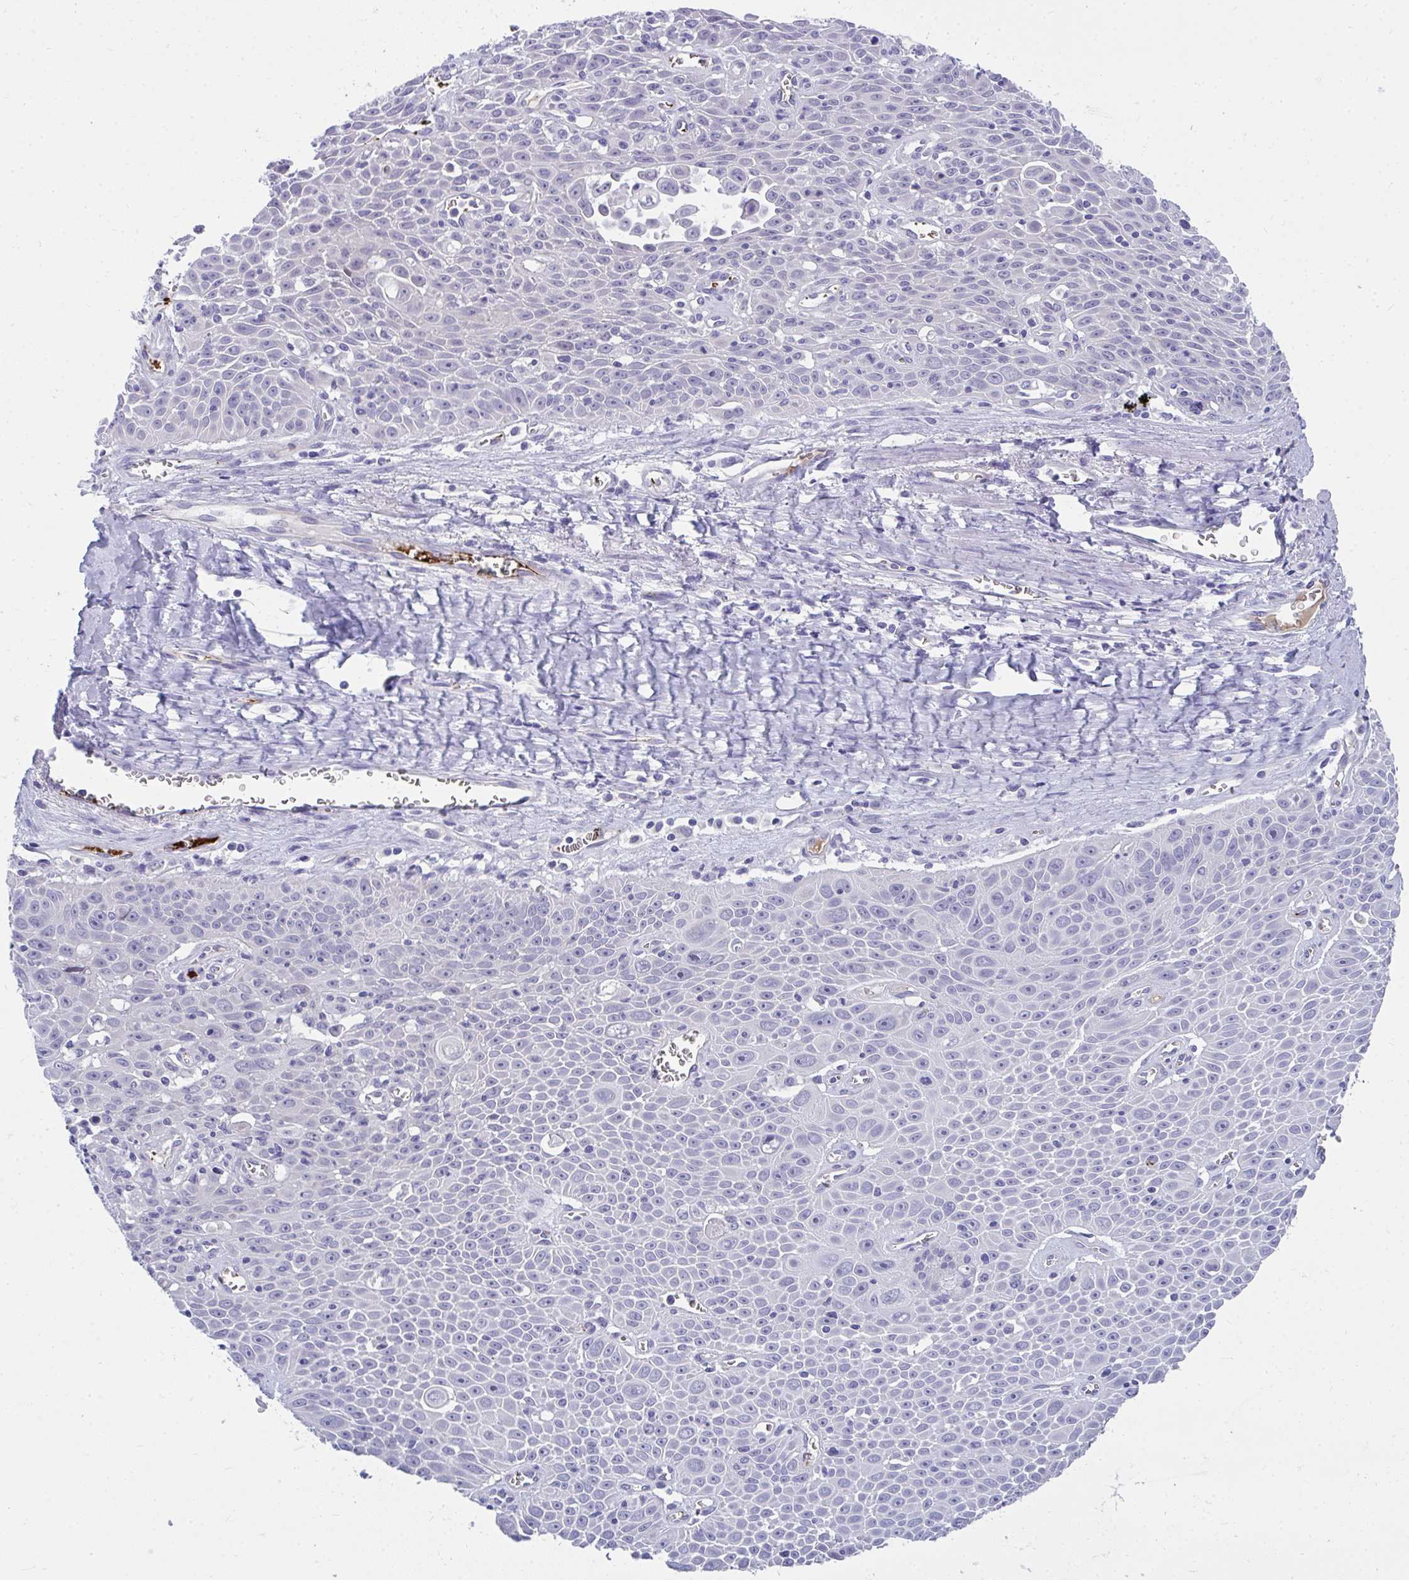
{"staining": {"intensity": "negative", "quantity": "none", "location": "none"}, "tissue": "lung cancer", "cell_type": "Tumor cells", "image_type": "cancer", "snomed": [{"axis": "morphology", "description": "Squamous cell carcinoma, NOS"}, {"axis": "morphology", "description": "Squamous cell carcinoma, metastatic, NOS"}, {"axis": "topography", "description": "Lymph node"}, {"axis": "topography", "description": "Lung"}], "caption": "High power microscopy histopathology image of an immunohistochemistry (IHC) histopathology image of lung cancer, revealing no significant expression in tumor cells.", "gene": "TSBP1", "patient": {"sex": "female", "age": 62}}